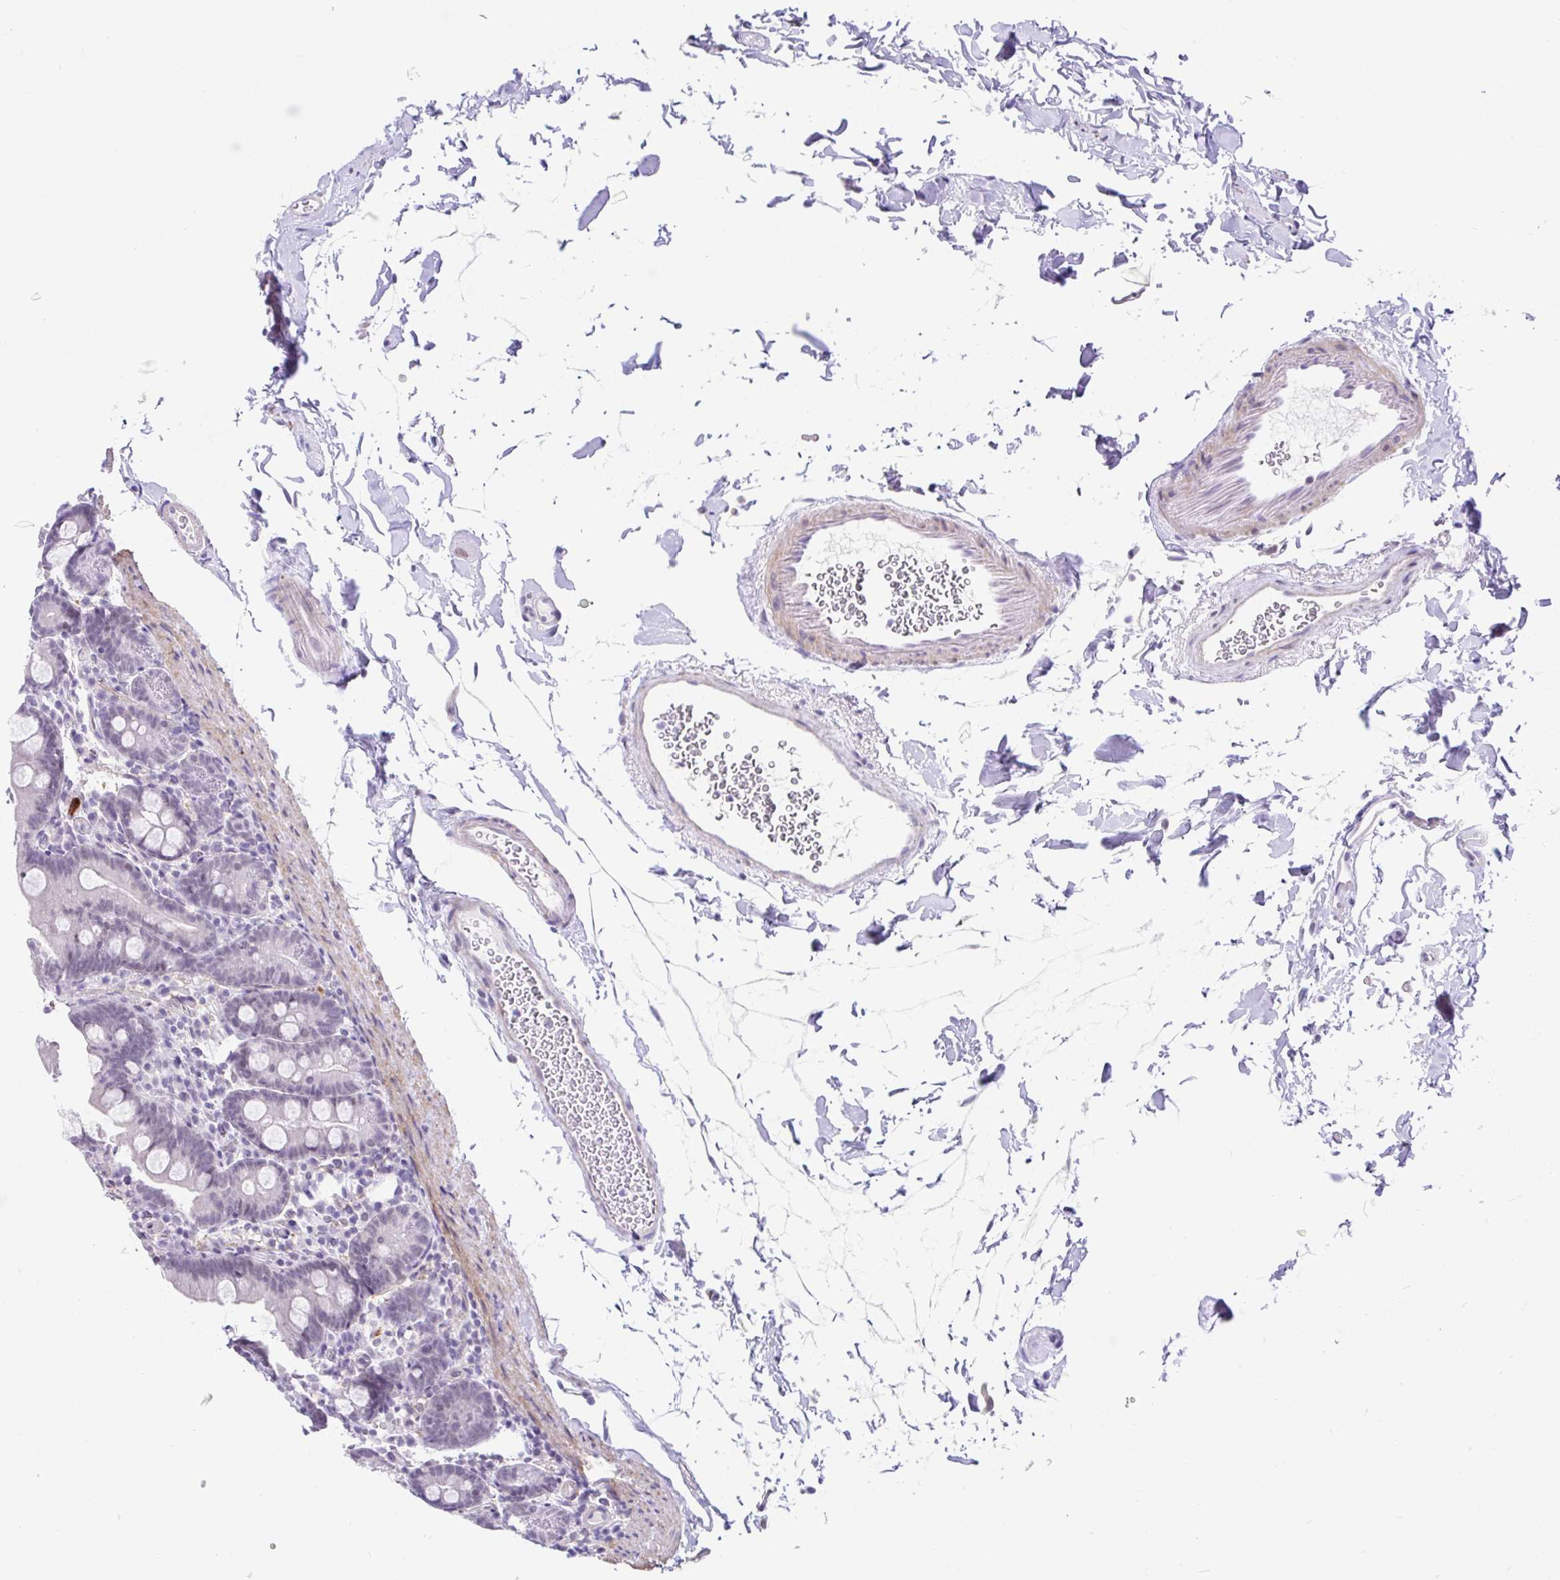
{"staining": {"intensity": "weak", "quantity": "<25%", "location": "nuclear"}, "tissue": "small intestine", "cell_type": "Glandular cells", "image_type": "normal", "snomed": [{"axis": "morphology", "description": "Normal tissue, NOS"}, {"axis": "topography", "description": "Small intestine"}], "caption": "The immunohistochemistry histopathology image has no significant expression in glandular cells of small intestine. (DAB immunohistochemistry (IHC) with hematoxylin counter stain).", "gene": "DCAF17", "patient": {"sex": "female", "age": 68}}